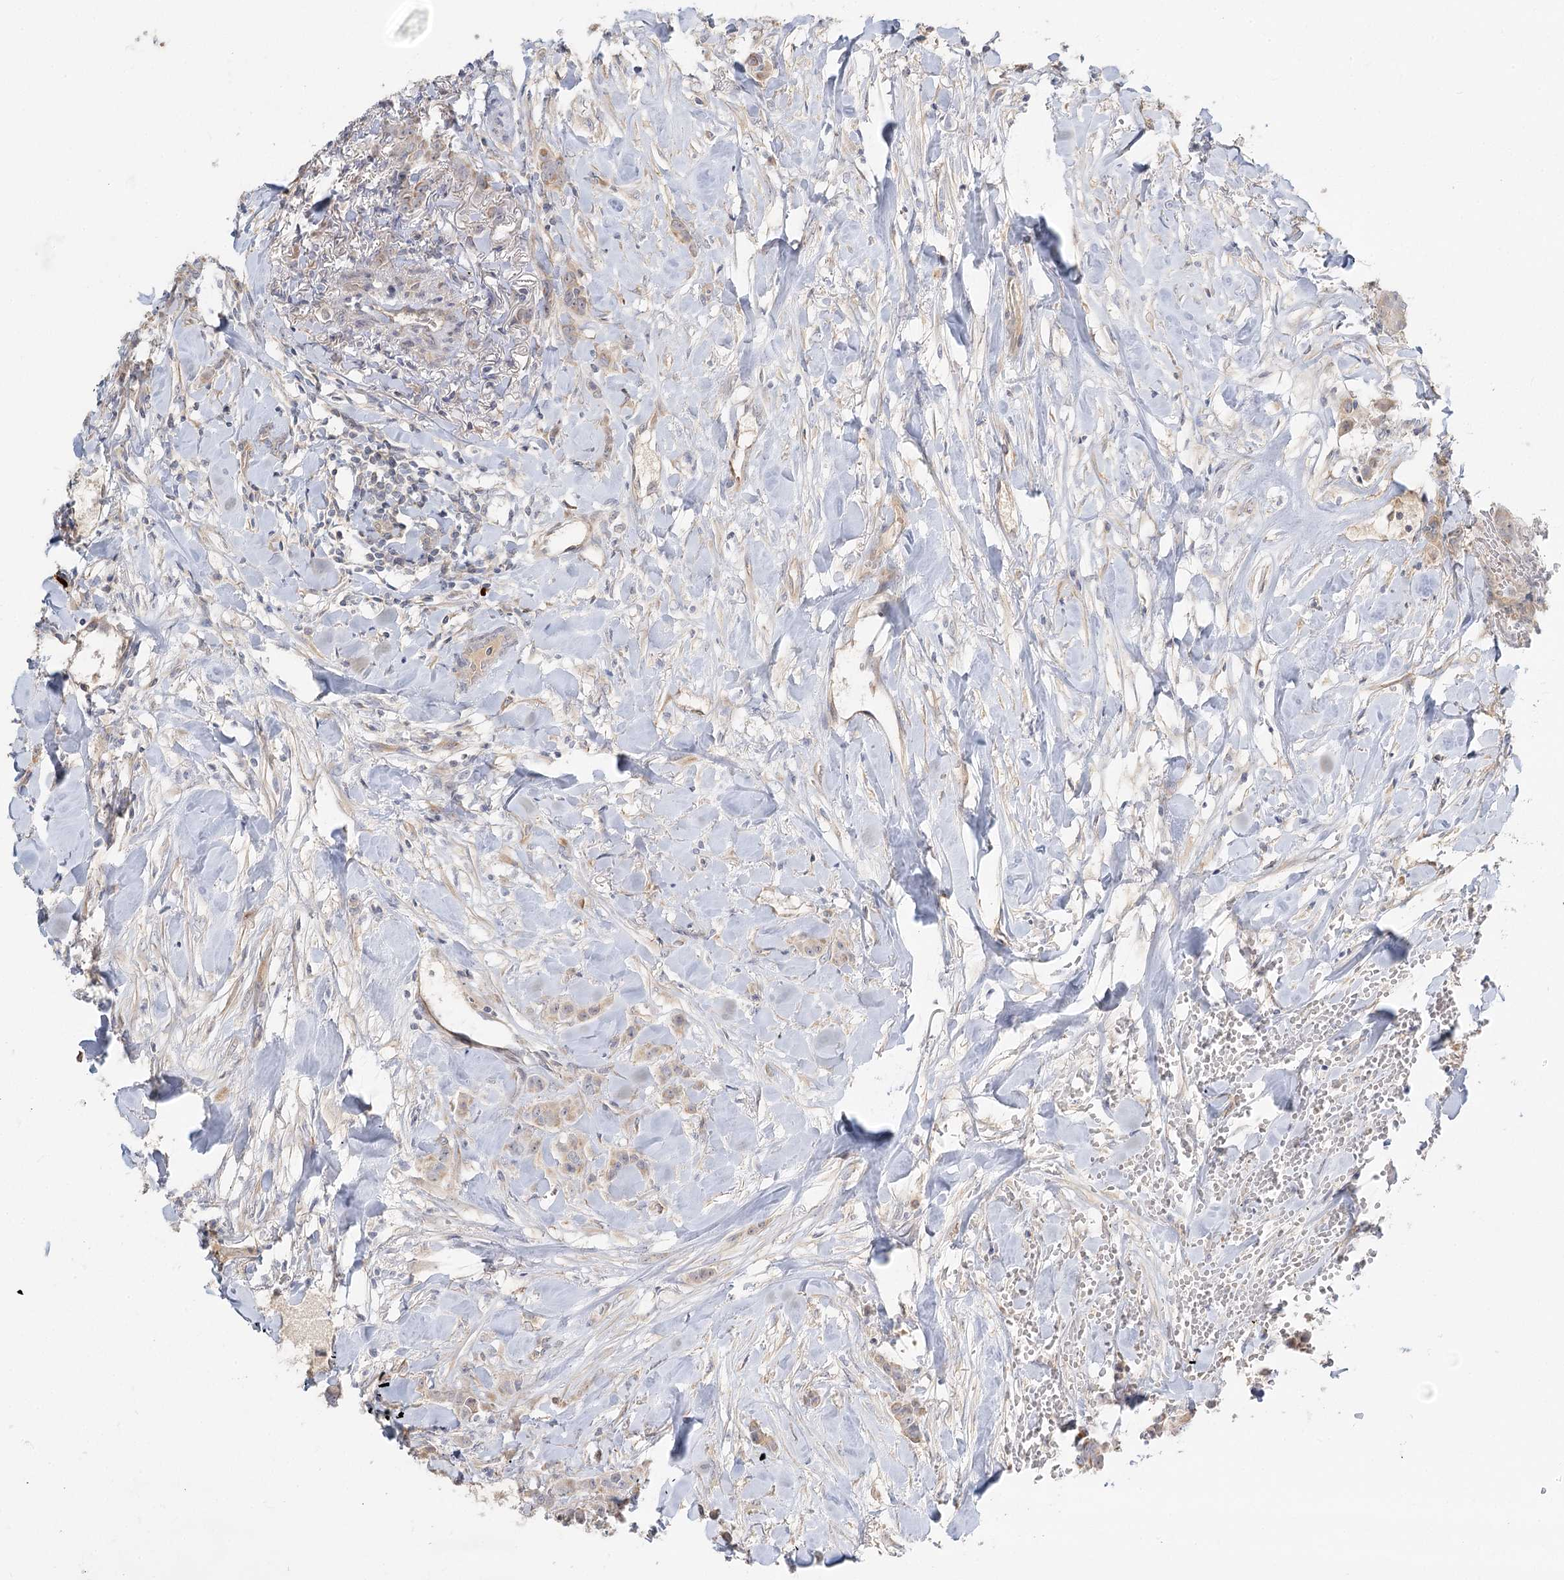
{"staining": {"intensity": "weak", "quantity": "<25%", "location": "cytoplasmic/membranous"}, "tissue": "breast cancer", "cell_type": "Tumor cells", "image_type": "cancer", "snomed": [{"axis": "morphology", "description": "Duct carcinoma"}, {"axis": "topography", "description": "Breast"}], "caption": "Photomicrograph shows no protein expression in tumor cells of breast cancer (invasive ductal carcinoma) tissue.", "gene": "GUCY2C", "patient": {"sex": "female", "age": 40}}